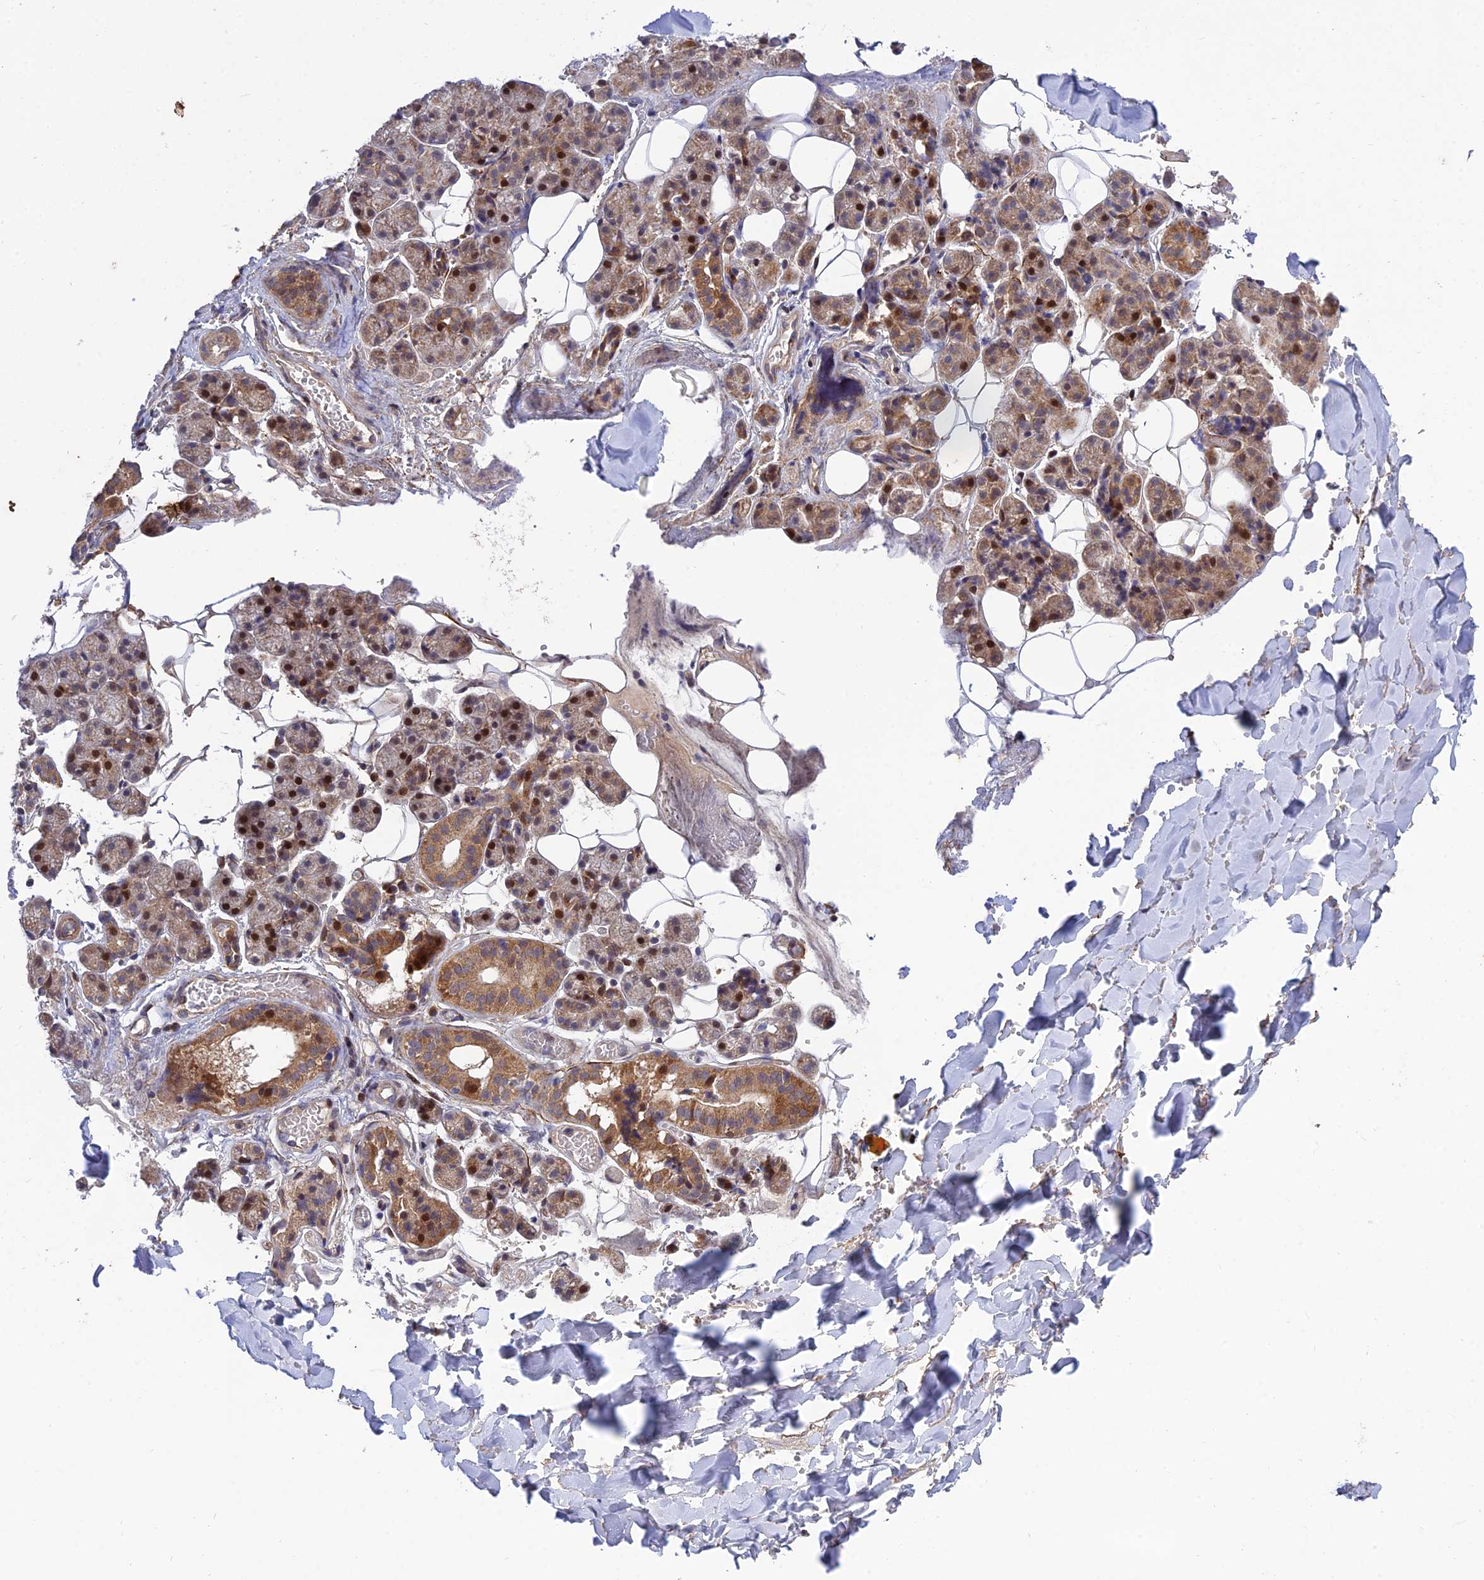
{"staining": {"intensity": "moderate", "quantity": "25%-75%", "location": "cytoplasmic/membranous,nuclear"}, "tissue": "salivary gland", "cell_type": "Glandular cells", "image_type": "normal", "snomed": [{"axis": "morphology", "description": "Normal tissue, NOS"}, {"axis": "topography", "description": "Salivary gland"}], "caption": "Immunohistochemistry micrograph of normal human salivary gland stained for a protein (brown), which reveals medium levels of moderate cytoplasmic/membranous,nuclear expression in approximately 25%-75% of glandular cells.", "gene": "PLEKHG2", "patient": {"sex": "female", "age": 33}}